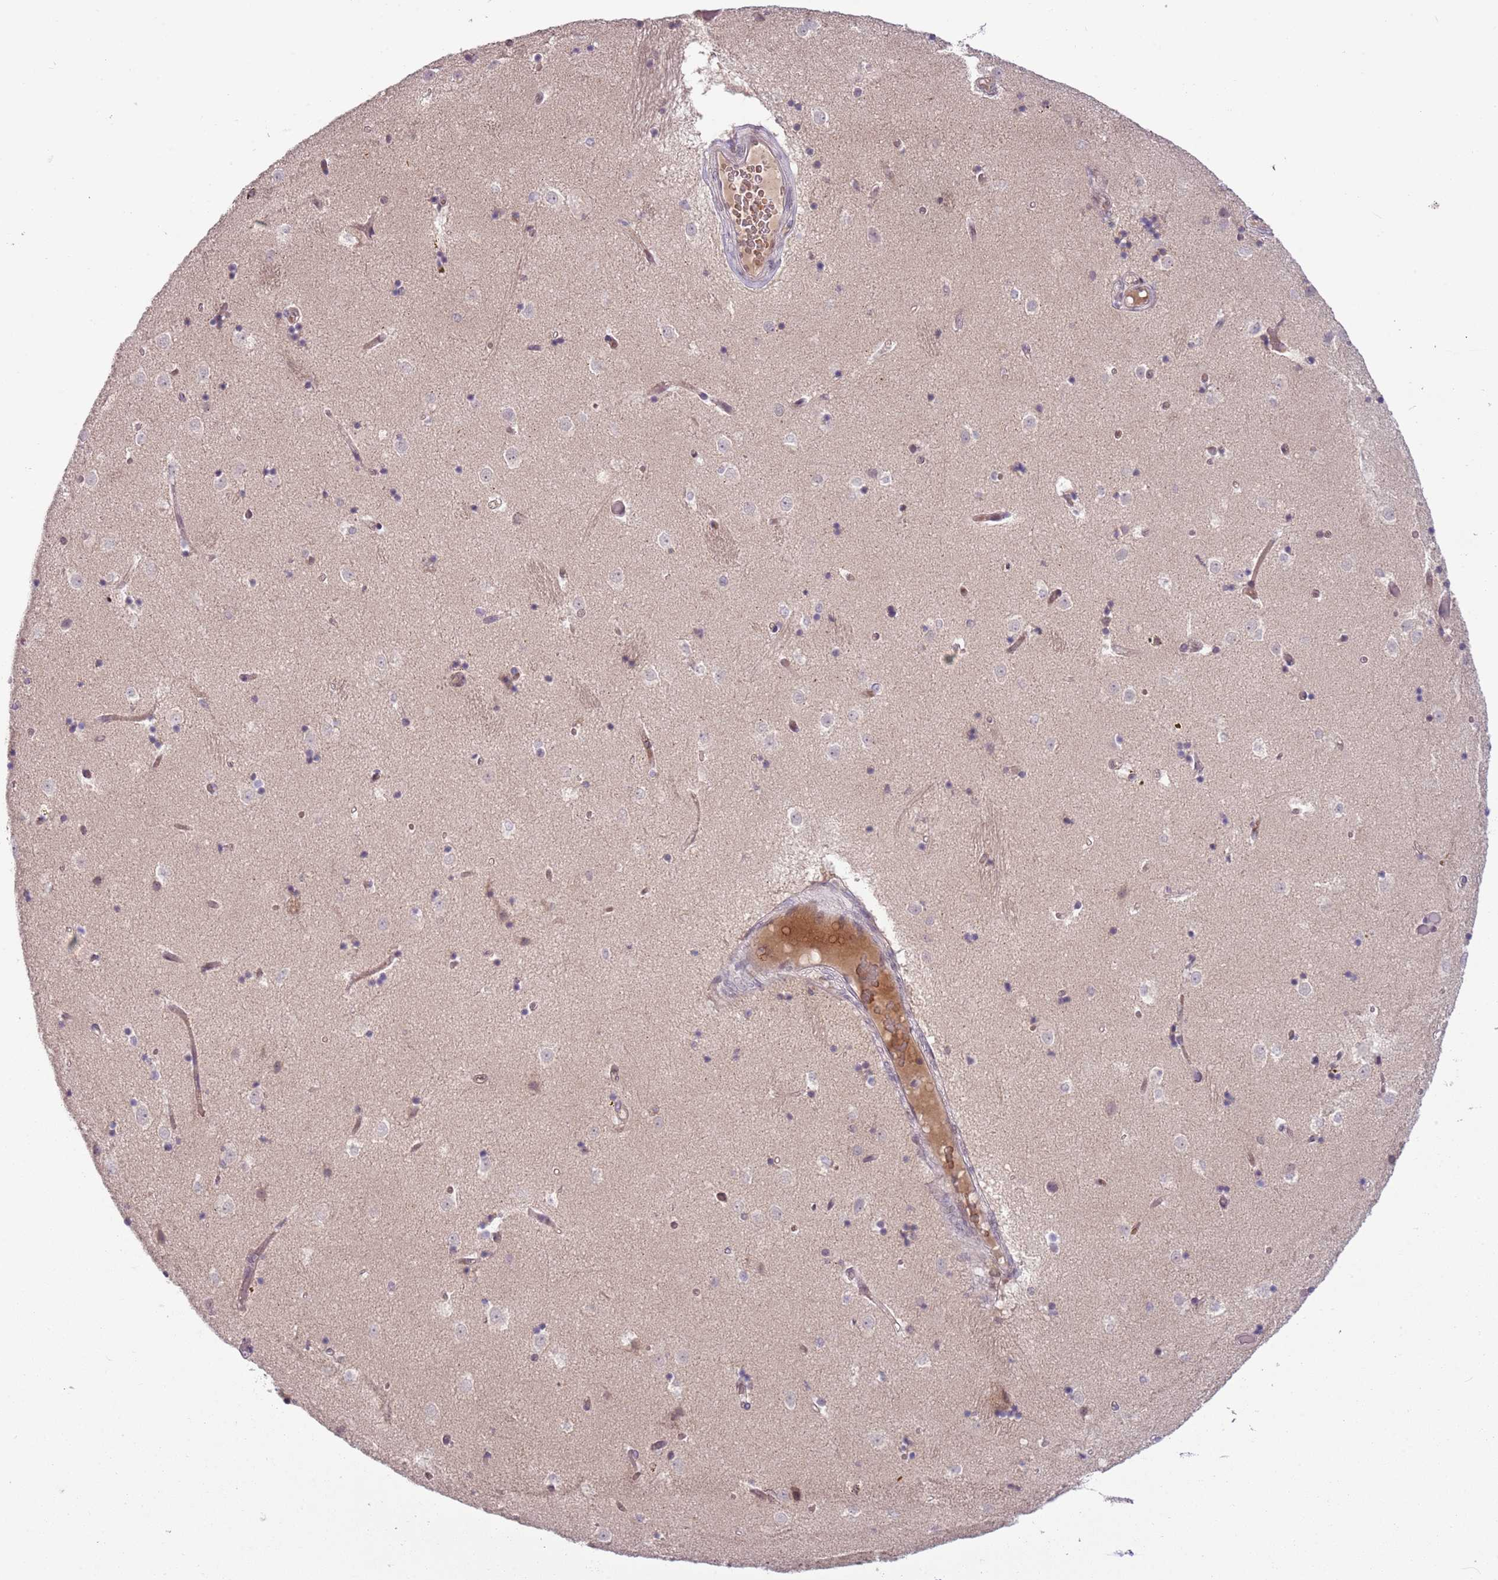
{"staining": {"intensity": "negative", "quantity": "none", "location": "none"}, "tissue": "caudate", "cell_type": "Glial cells", "image_type": "normal", "snomed": [{"axis": "morphology", "description": "Normal tissue, NOS"}, {"axis": "topography", "description": "Lateral ventricle wall"}], "caption": "This micrograph is of normal caudate stained with IHC to label a protein in brown with the nuclei are counter-stained blue. There is no expression in glial cells.", "gene": "TM2D1", "patient": {"sex": "female", "age": 52}}